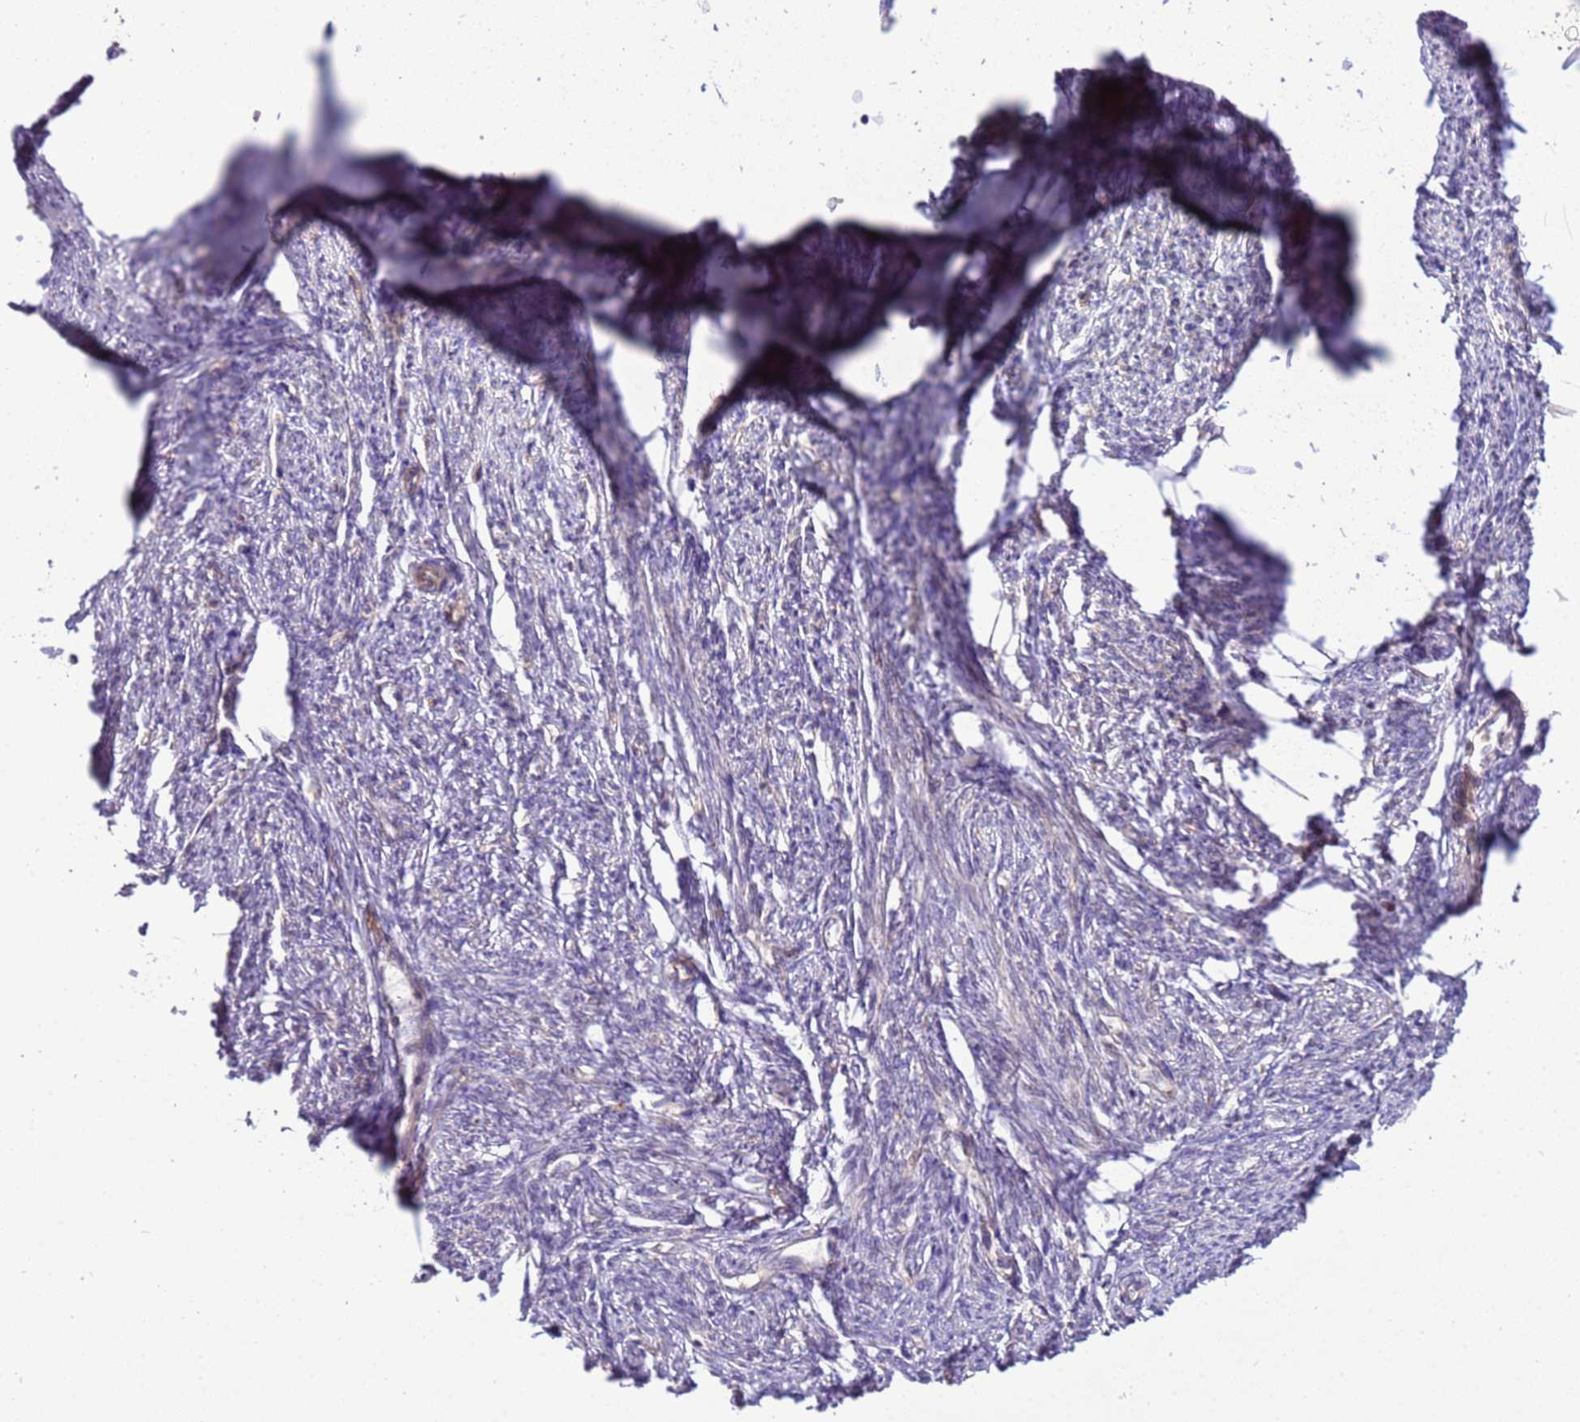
{"staining": {"intensity": "moderate", "quantity": "25%-75%", "location": "cytoplasmic/membranous"}, "tissue": "smooth muscle", "cell_type": "Smooth muscle cells", "image_type": "normal", "snomed": [{"axis": "morphology", "description": "Normal tissue, NOS"}, {"axis": "topography", "description": "Smooth muscle"}, {"axis": "topography", "description": "Uterus"}], "caption": "Protein staining of normal smooth muscle demonstrates moderate cytoplasmic/membranous positivity in about 25%-75% of smooth muscle cells. (IHC, brightfield microscopy, high magnification).", "gene": "ZNF624", "patient": {"sex": "female", "age": 59}}